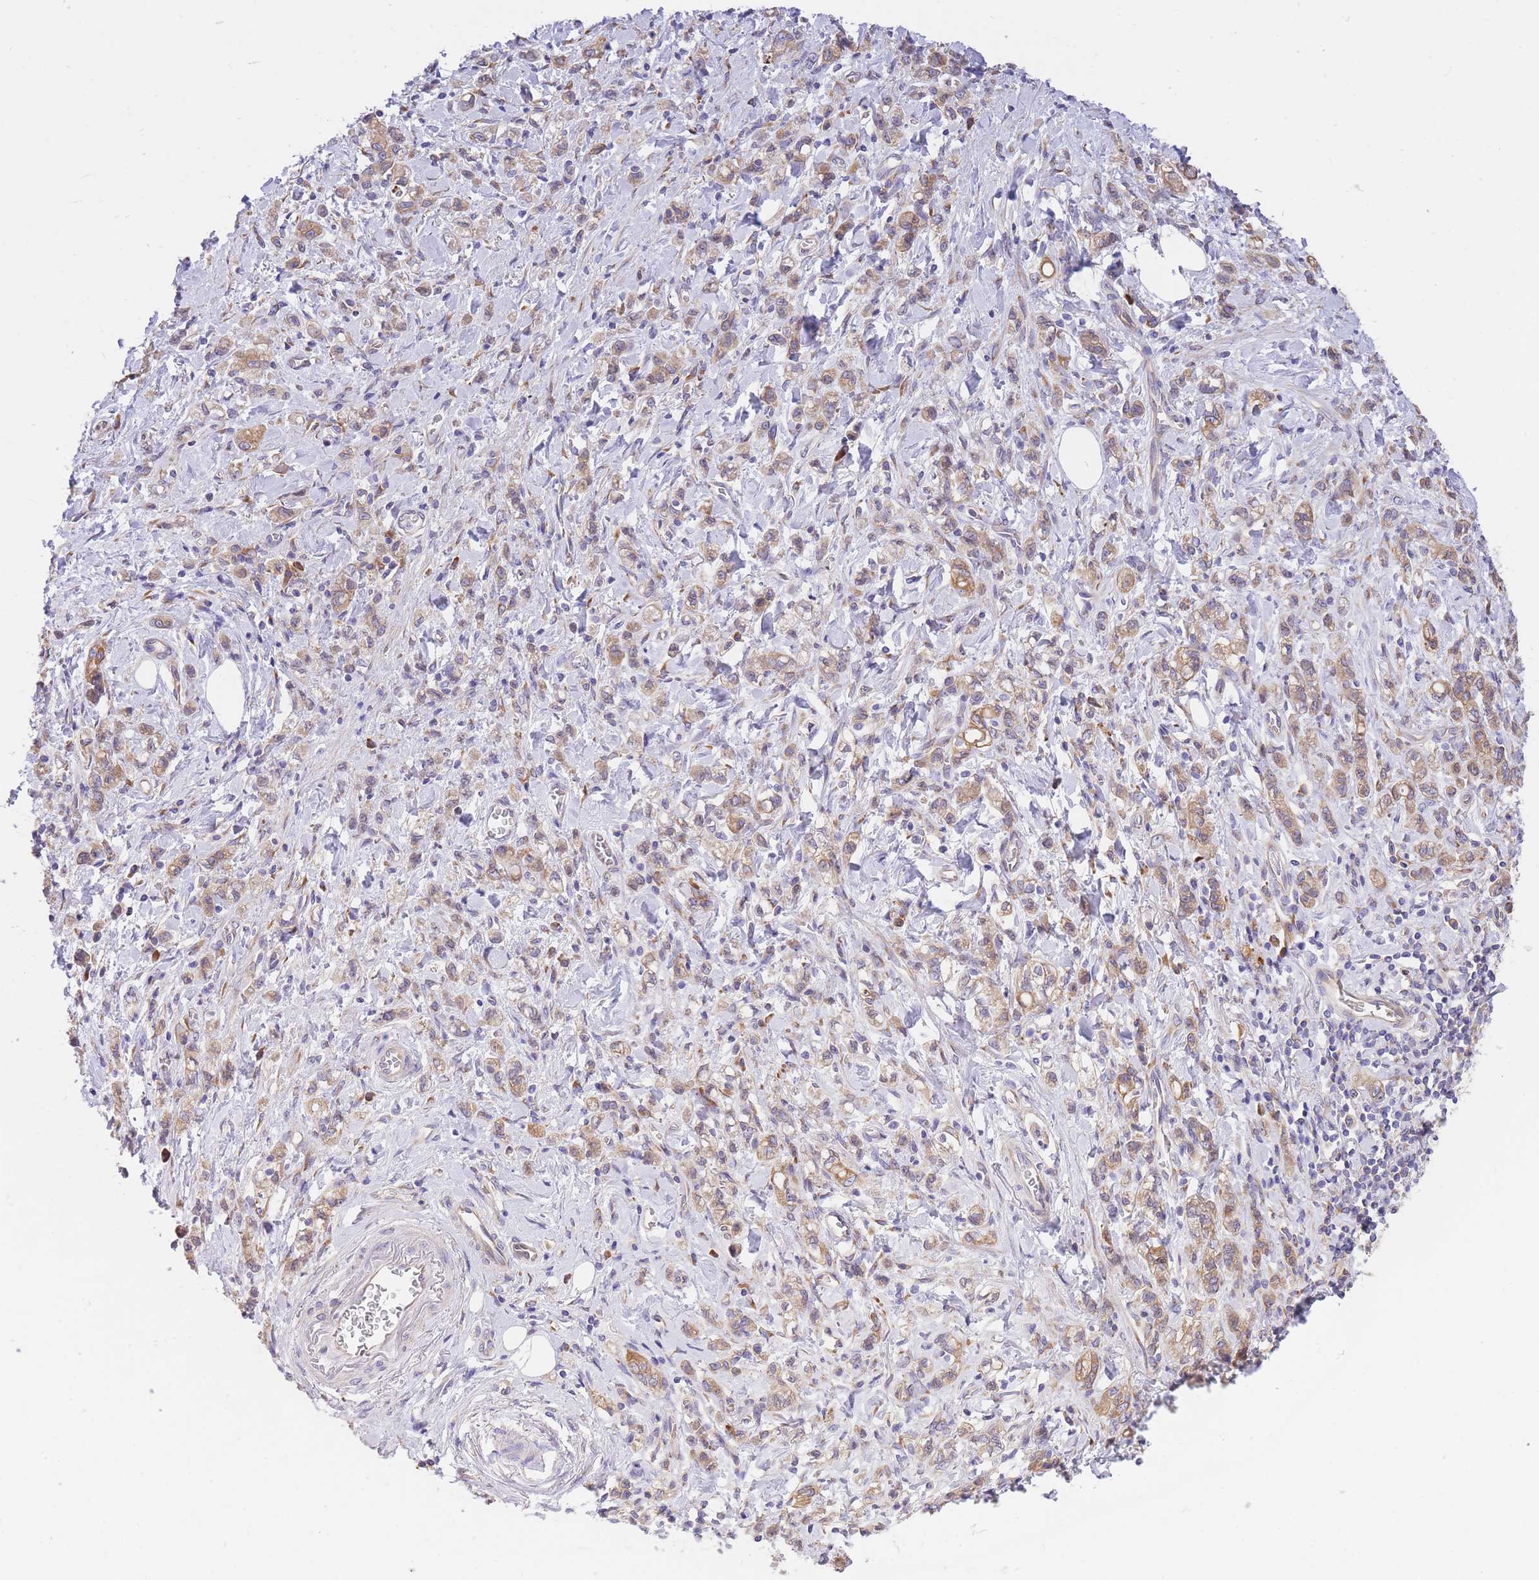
{"staining": {"intensity": "weak", "quantity": ">75%", "location": "cytoplasmic/membranous"}, "tissue": "stomach cancer", "cell_type": "Tumor cells", "image_type": "cancer", "snomed": [{"axis": "morphology", "description": "Adenocarcinoma, NOS"}, {"axis": "topography", "description": "Stomach"}], "caption": "Stomach adenocarcinoma stained for a protein (brown) reveals weak cytoplasmic/membranous positive positivity in about >75% of tumor cells.", "gene": "GBP7", "patient": {"sex": "male", "age": 77}}